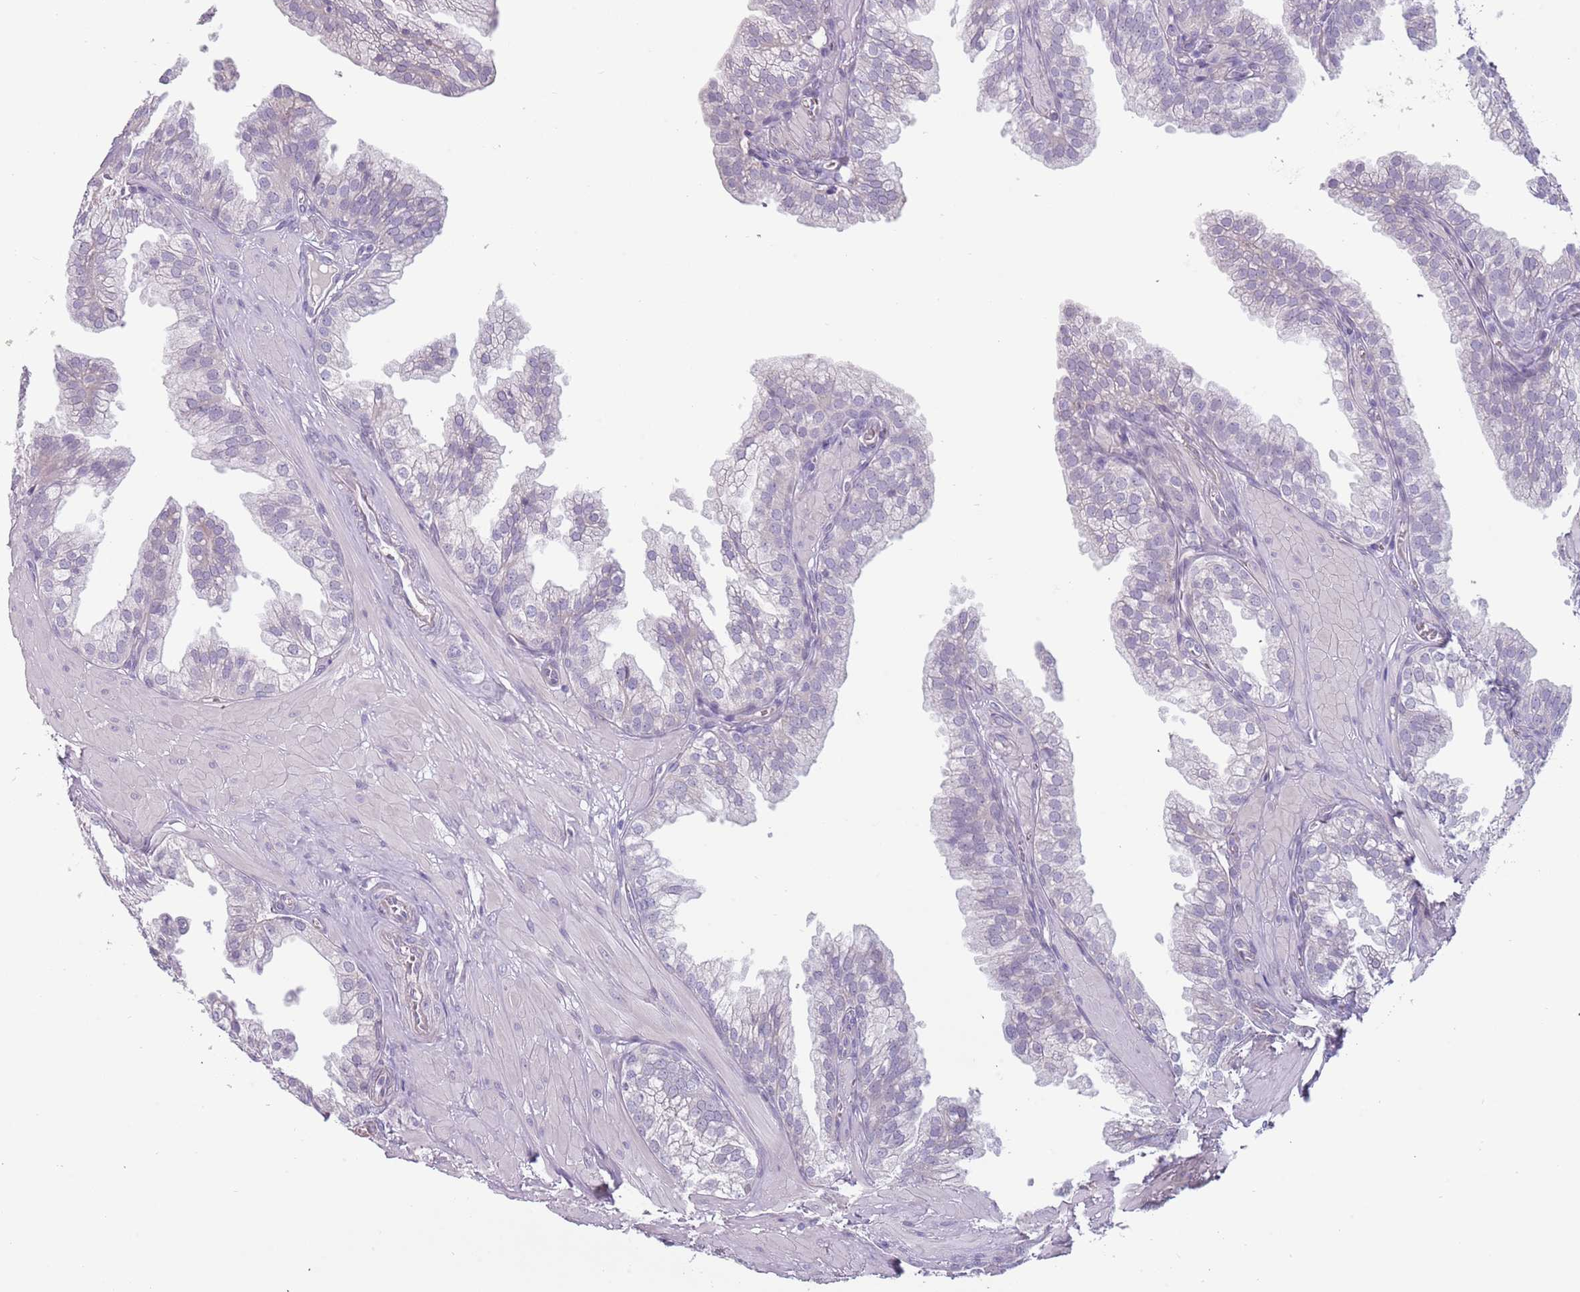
{"staining": {"intensity": "negative", "quantity": "none", "location": "none"}, "tissue": "prostate", "cell_type": "Glandular cells", "image_type": "normal", "snomed": [{"axis": "morphology", "description": "Normal tissue, NOS"}, {"axis": "topography", "description": "Prostate"}, {"axis": "topography", "description": "Peripheral nerve tissue"}], "caption": "Micrograph shows no protein staining in glandular cells of normal prostate. (DAB (3,3'-diaminobenzidine) immunohistochemistry (IHC) with hematoxylin counter stain).", "gene": "RFX2", "patient": {"sex": "male", "age": 55}}